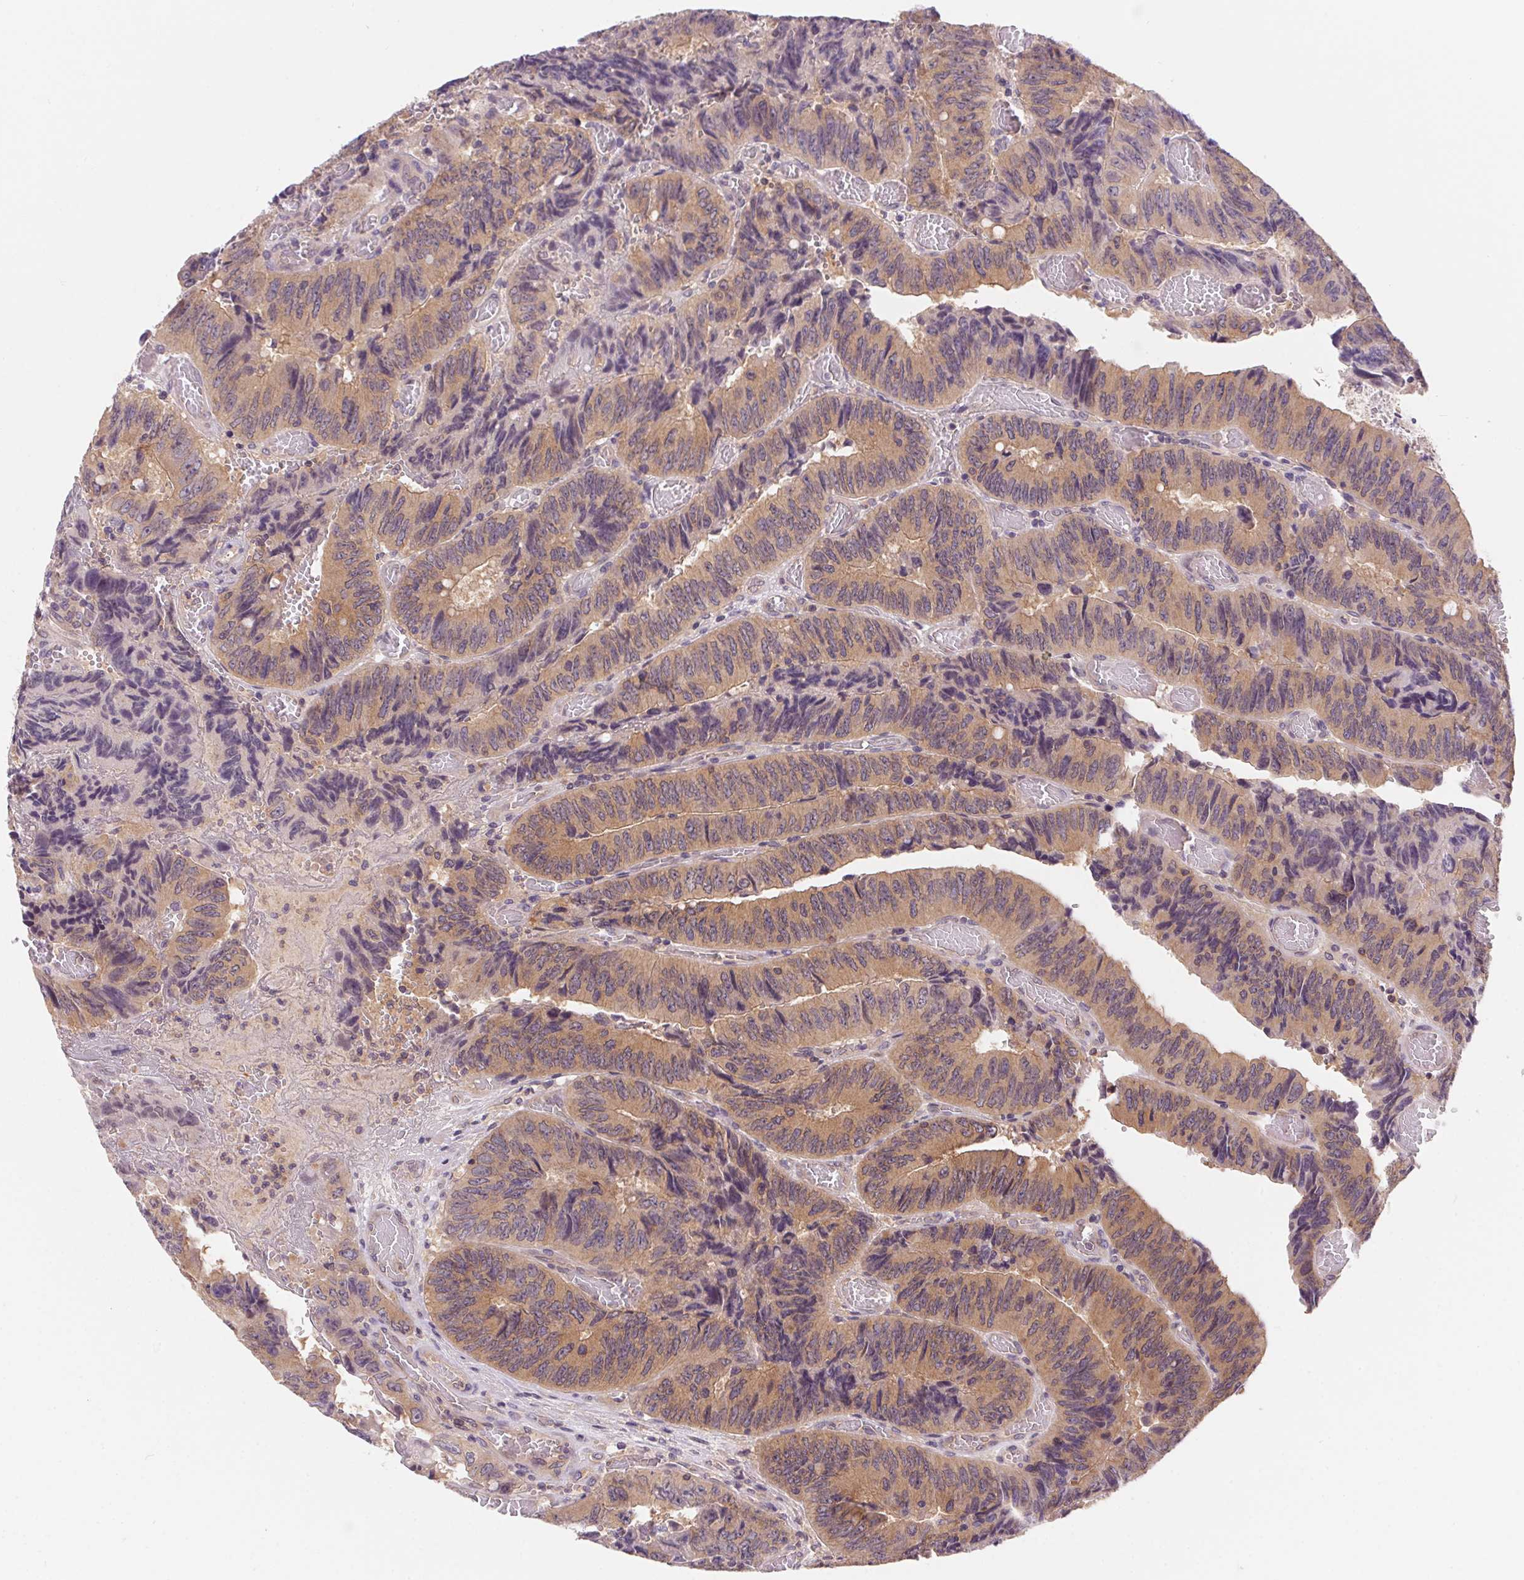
{"staining": {"intensity": "weak", "quantity": ">75%", "location": "cytoplasmic/membranous"}, "tissue": "colorectal cancer", "cell_type": "Tumor cells", "image_type": "cancer", "snomed": [{"axis": "morphology", "description": "Adenocarcinoma, NOS"}, {"axis": "topography", "description": "Colon"}], "caption": "This is a micrograph of immunohistochemistry staining of colorectal cancer (adenocarcinoma), which shows weak positivity in the cytoplasmic/membranous of tumor cells.", "gene": "PRKAA1", "patient": {"sex": "female", "age": 84}}